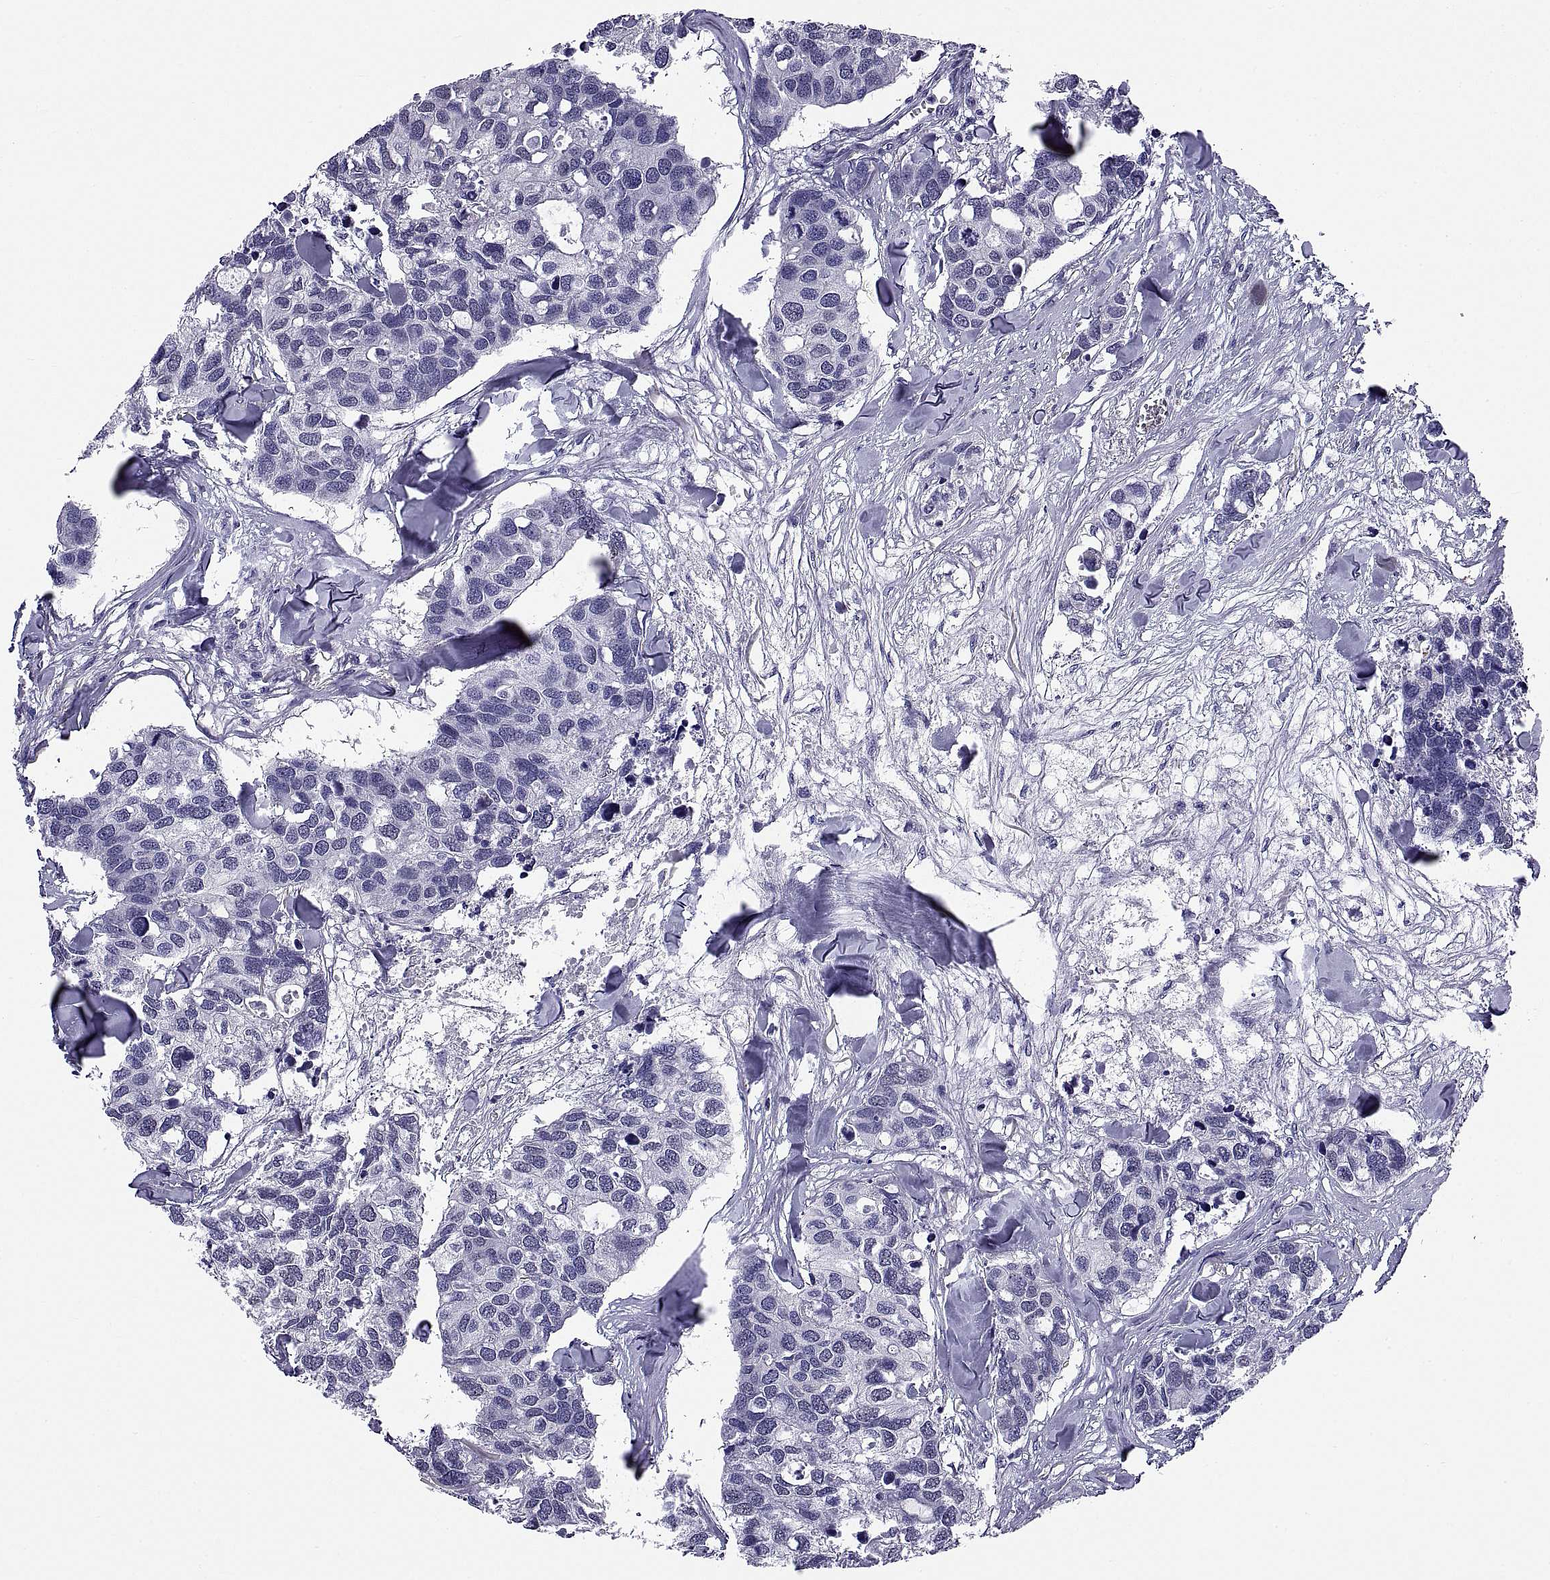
{"staining": {"intensity": "negative", "quantity": "none", "location": "none"}, "tissue": "breast cancer", "cell_type": "Tumor cells", "image_type": "cancer", "snomed": [{"axis": "morphology", "description": "Duct carcinoma"}, {"axis": "topography", "description": "Breast"}], "caption": "This is an IHC micrograph of breast cancer (invasive ductal carcinoma). There is no positivity in tumor cells.", "gene": "TGFBR3L", "patient": {"sex": "female", "age": 83}}